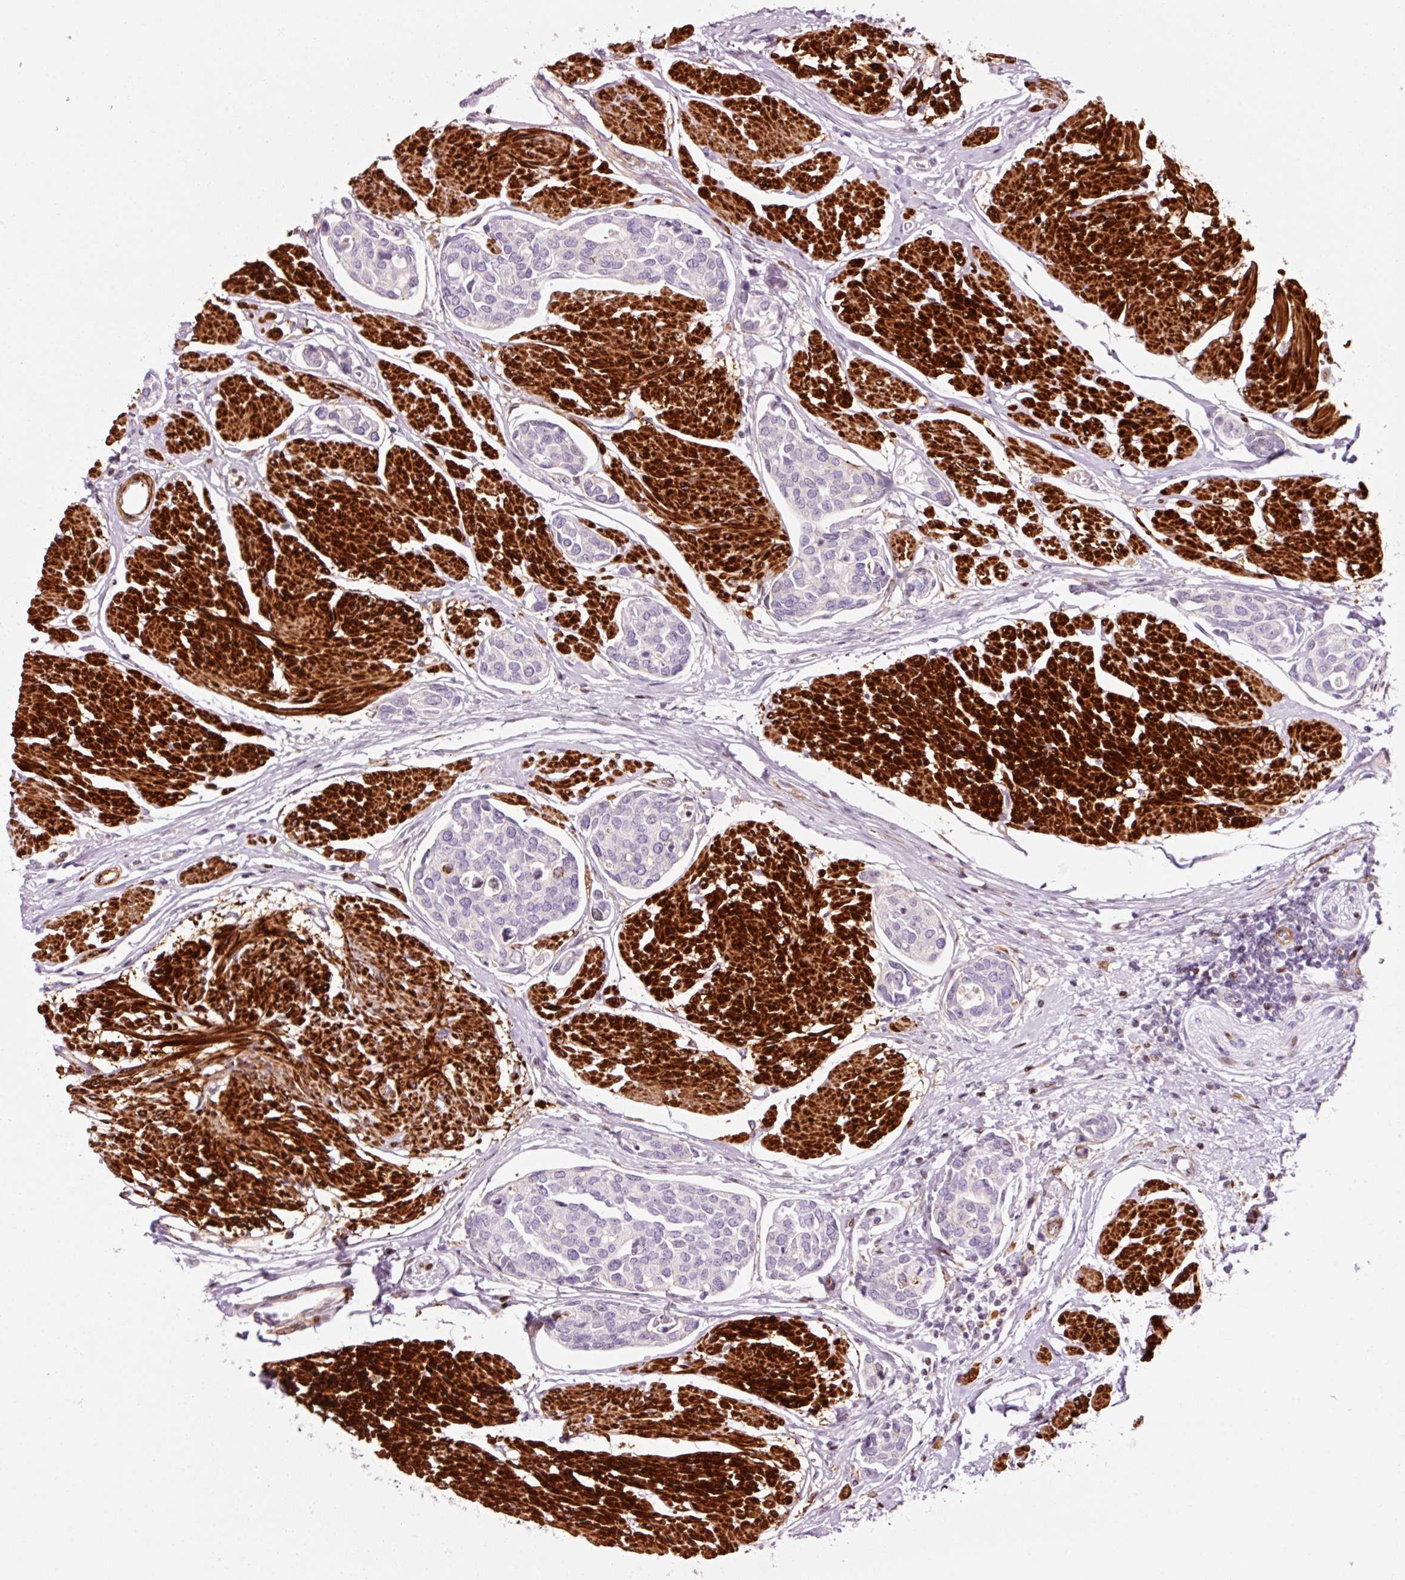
{"staining": {"intensity": "negative", "quantity": "none", "location": "none"}, "tissue": "urothelial cancer", "cell_type": "Tumor cells", "image_type": "cancer", "snomed": [{"axis": "morphology", "description": "Urothelial carcinoma, High grade"}, {"axis": "topography", "description": "Urinary bladder"}], "caption": "This micrograph is of urothelial carcinoma (high-grade) stained with immunohistochemistry (IHC) to label a protein in brown with the nuclei are counter-stained blue. There is no staining in tumor cells.", "gene": "ANKRD20A1", "patient": {"sex": "male", "age": 78}}